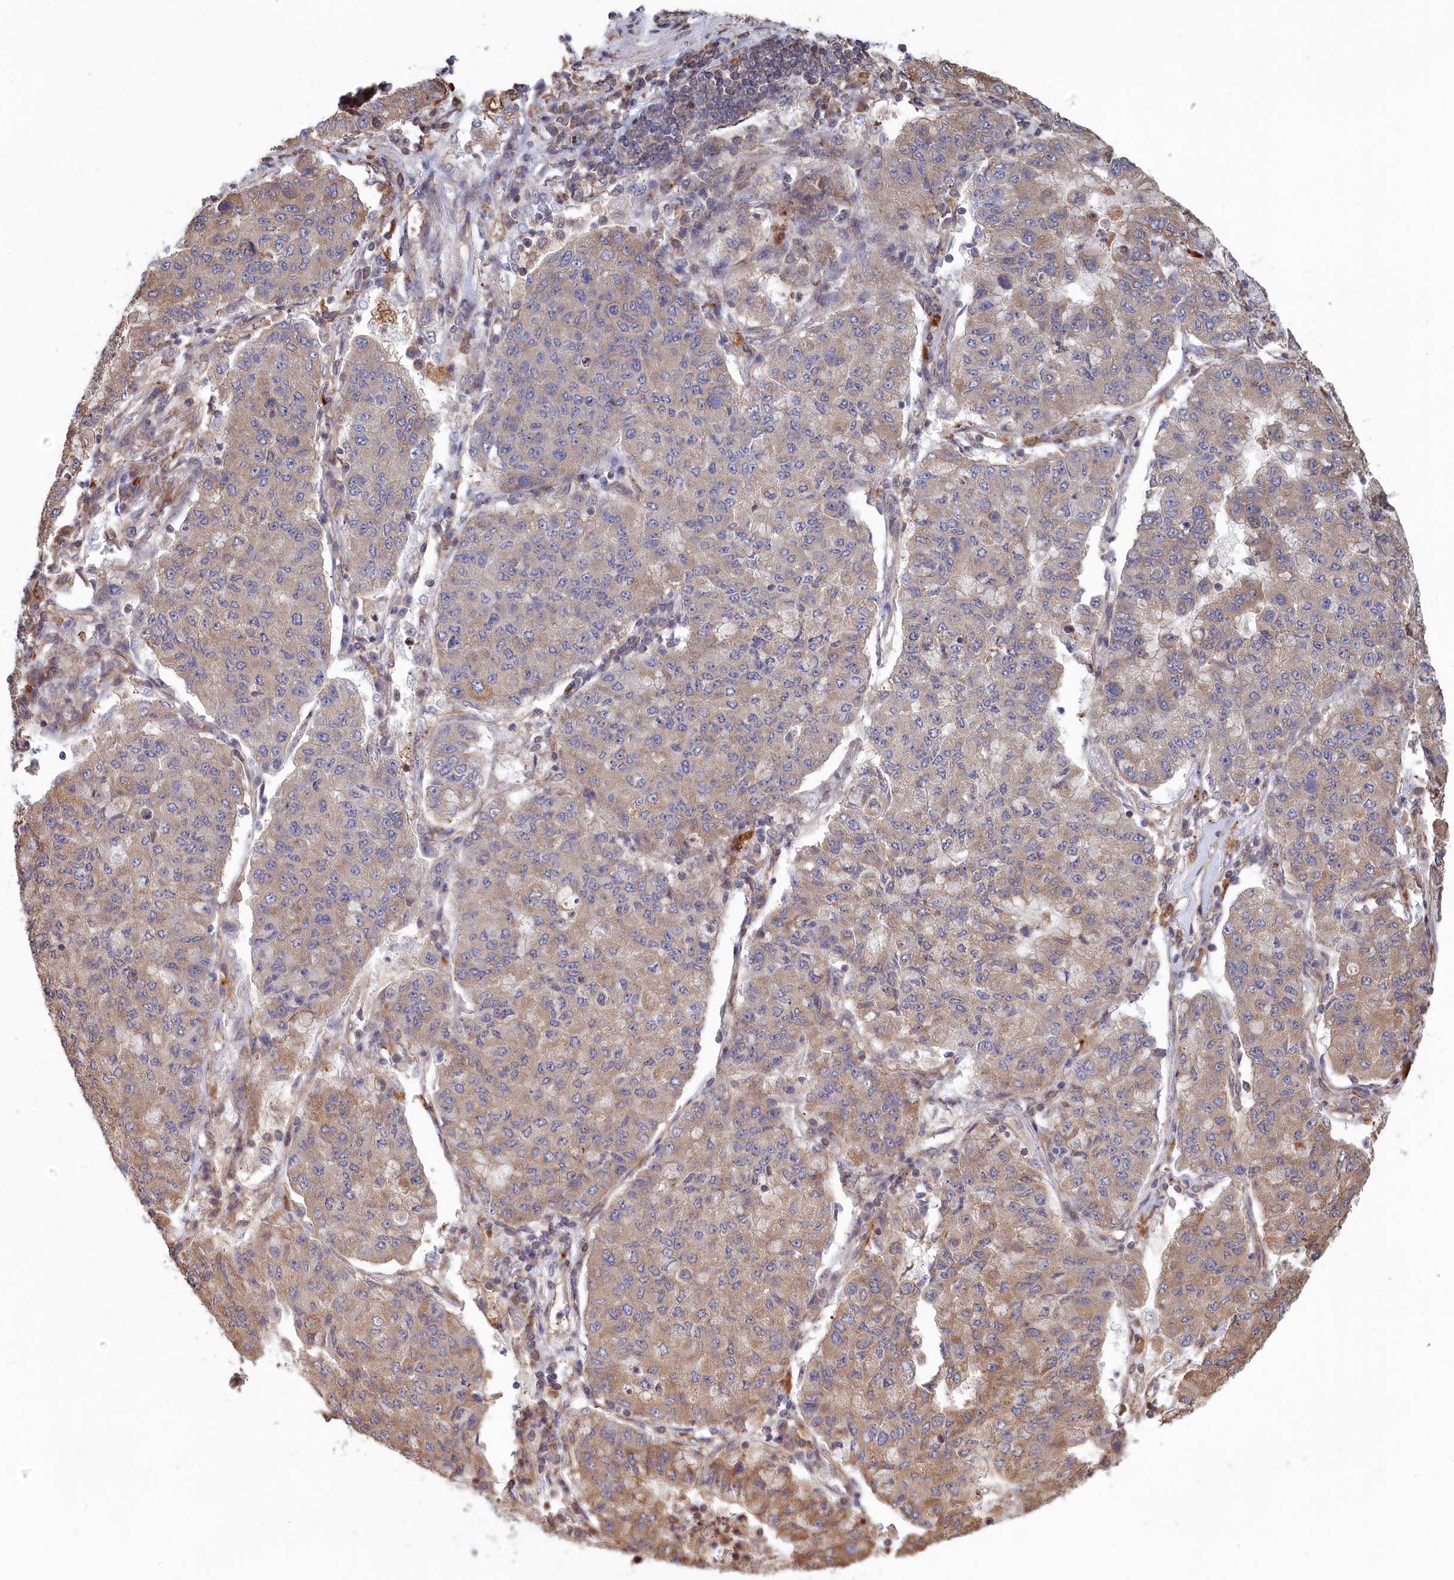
{"staining": {"intensity": "weak", "quantity": "25%-75%", "location": "cytoplasmic/membranous"}, "tissue": "lung cancer", "cell_type": "Tumor cells", "image_type": "cancer", "snomed": [{"axis": "morphology", "description": "Squamous cell carcinoma, NOS"}, {"axis": "topography", "description": "Lung"}], "caption": "Immunohistochemical staining of human lung cancer (squamous cell carcinoma) demonstrates low levels of weak cytoplasmic/membranous expression in approximately 25%-75% of tumor cells. The protein of interest is stained brown, and the nuclei are stained in blue (DAB IHC with brightfield microscopy, high magnification).", "gene": "RILPL1", "patient": {"sex": "male", "age": 74}}